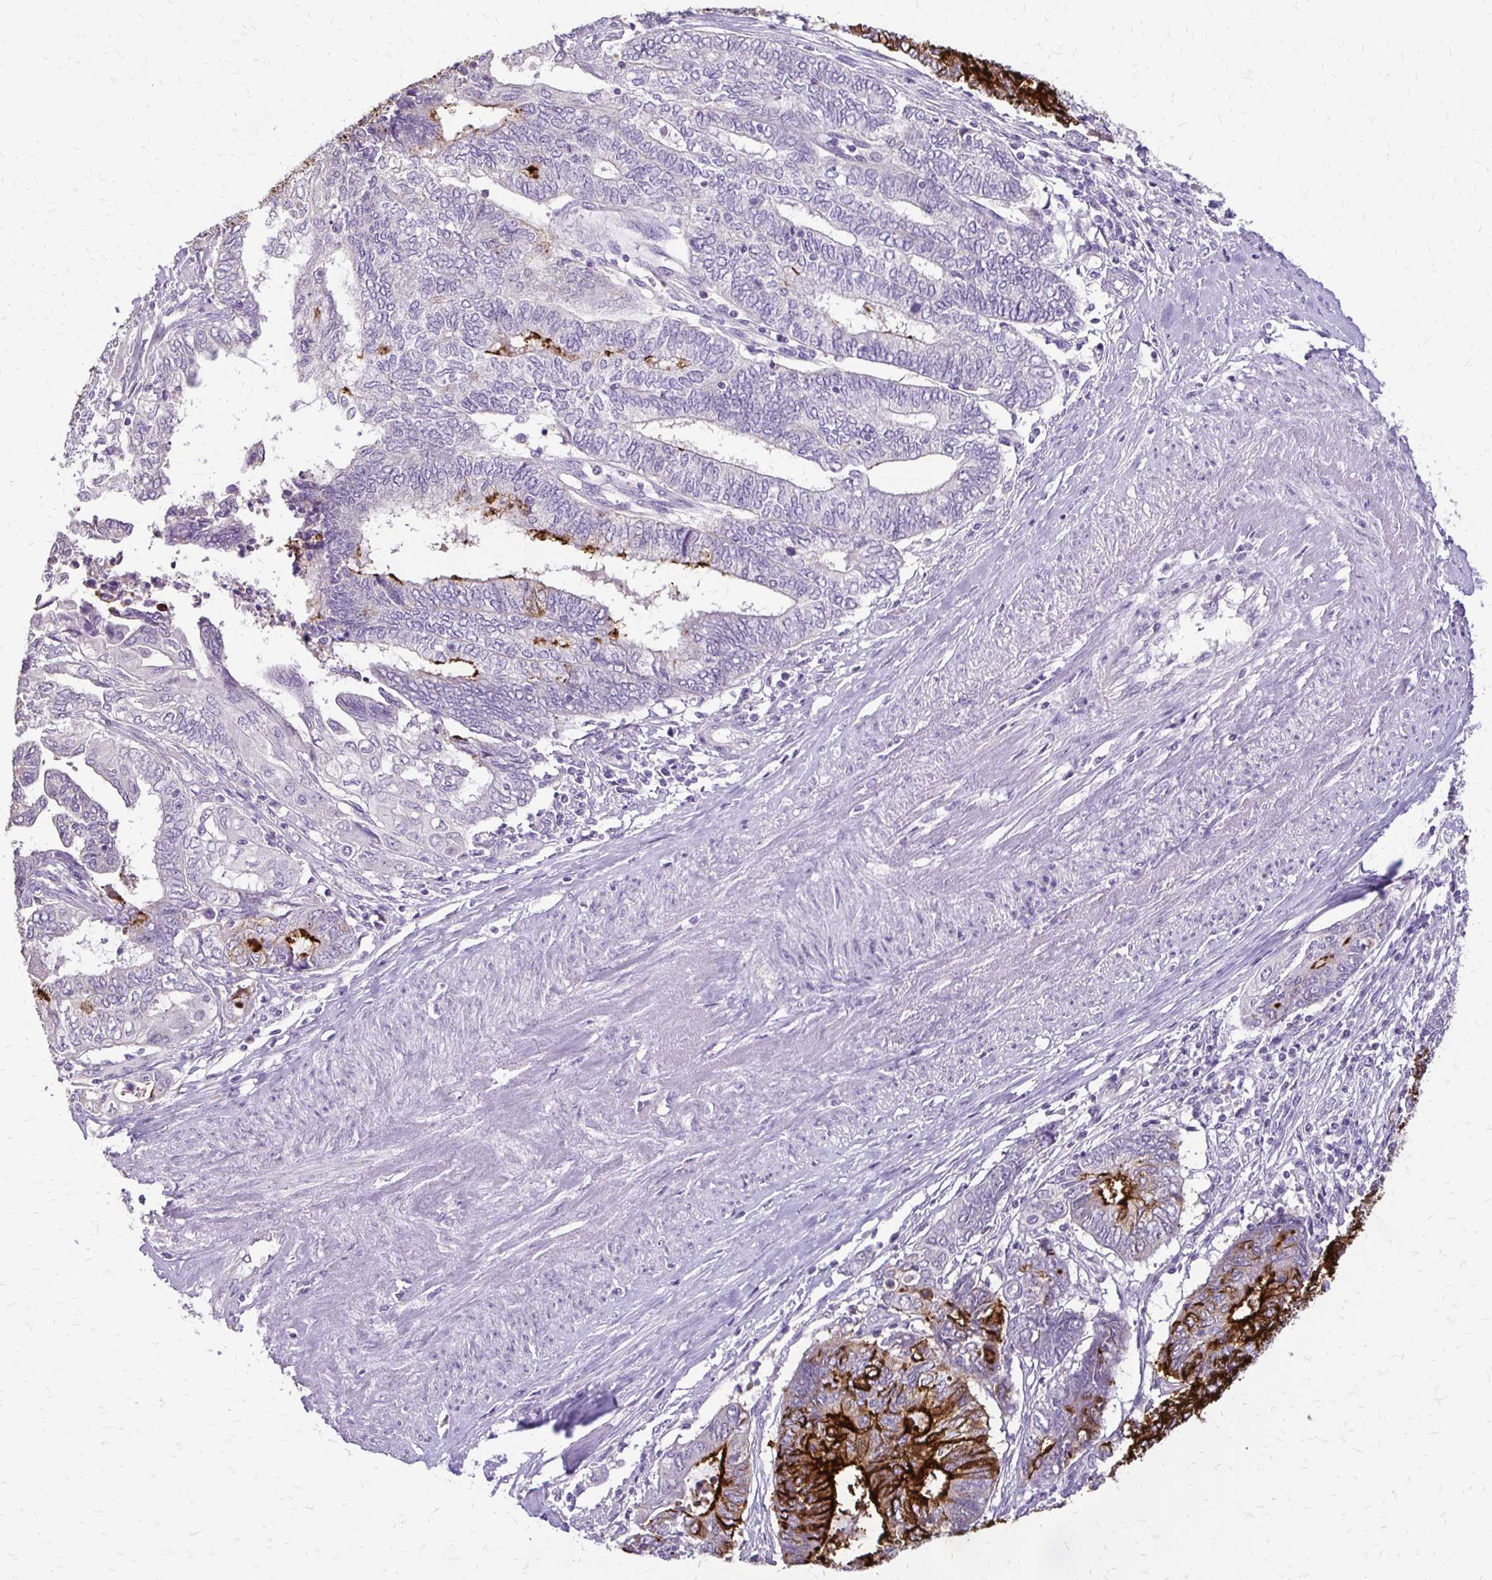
{"staining": {"intensity": "strong", "quantity": "25%-75%", "location": "cytoplasmic/membranous"}, "tissue": "endometrial cancer", "cell_type": "Tumor cells", "image_type": "cancer", "snomed": [{"axis": "morphology", "description": "Adenocarcinoma, NOS"}, {"axis": "topography", "description": "Uterus"}, {"axis": "topography", "description": "Endometrium"}], "caption": "Protein expression analysis of human adenocarcinoma (endometrial) reveals strong cytoplasmic/membranous expression in about 25%-75% of tumor cells.", "gene": "ALPG", "patient": {"sex": "female", "age": 70}}